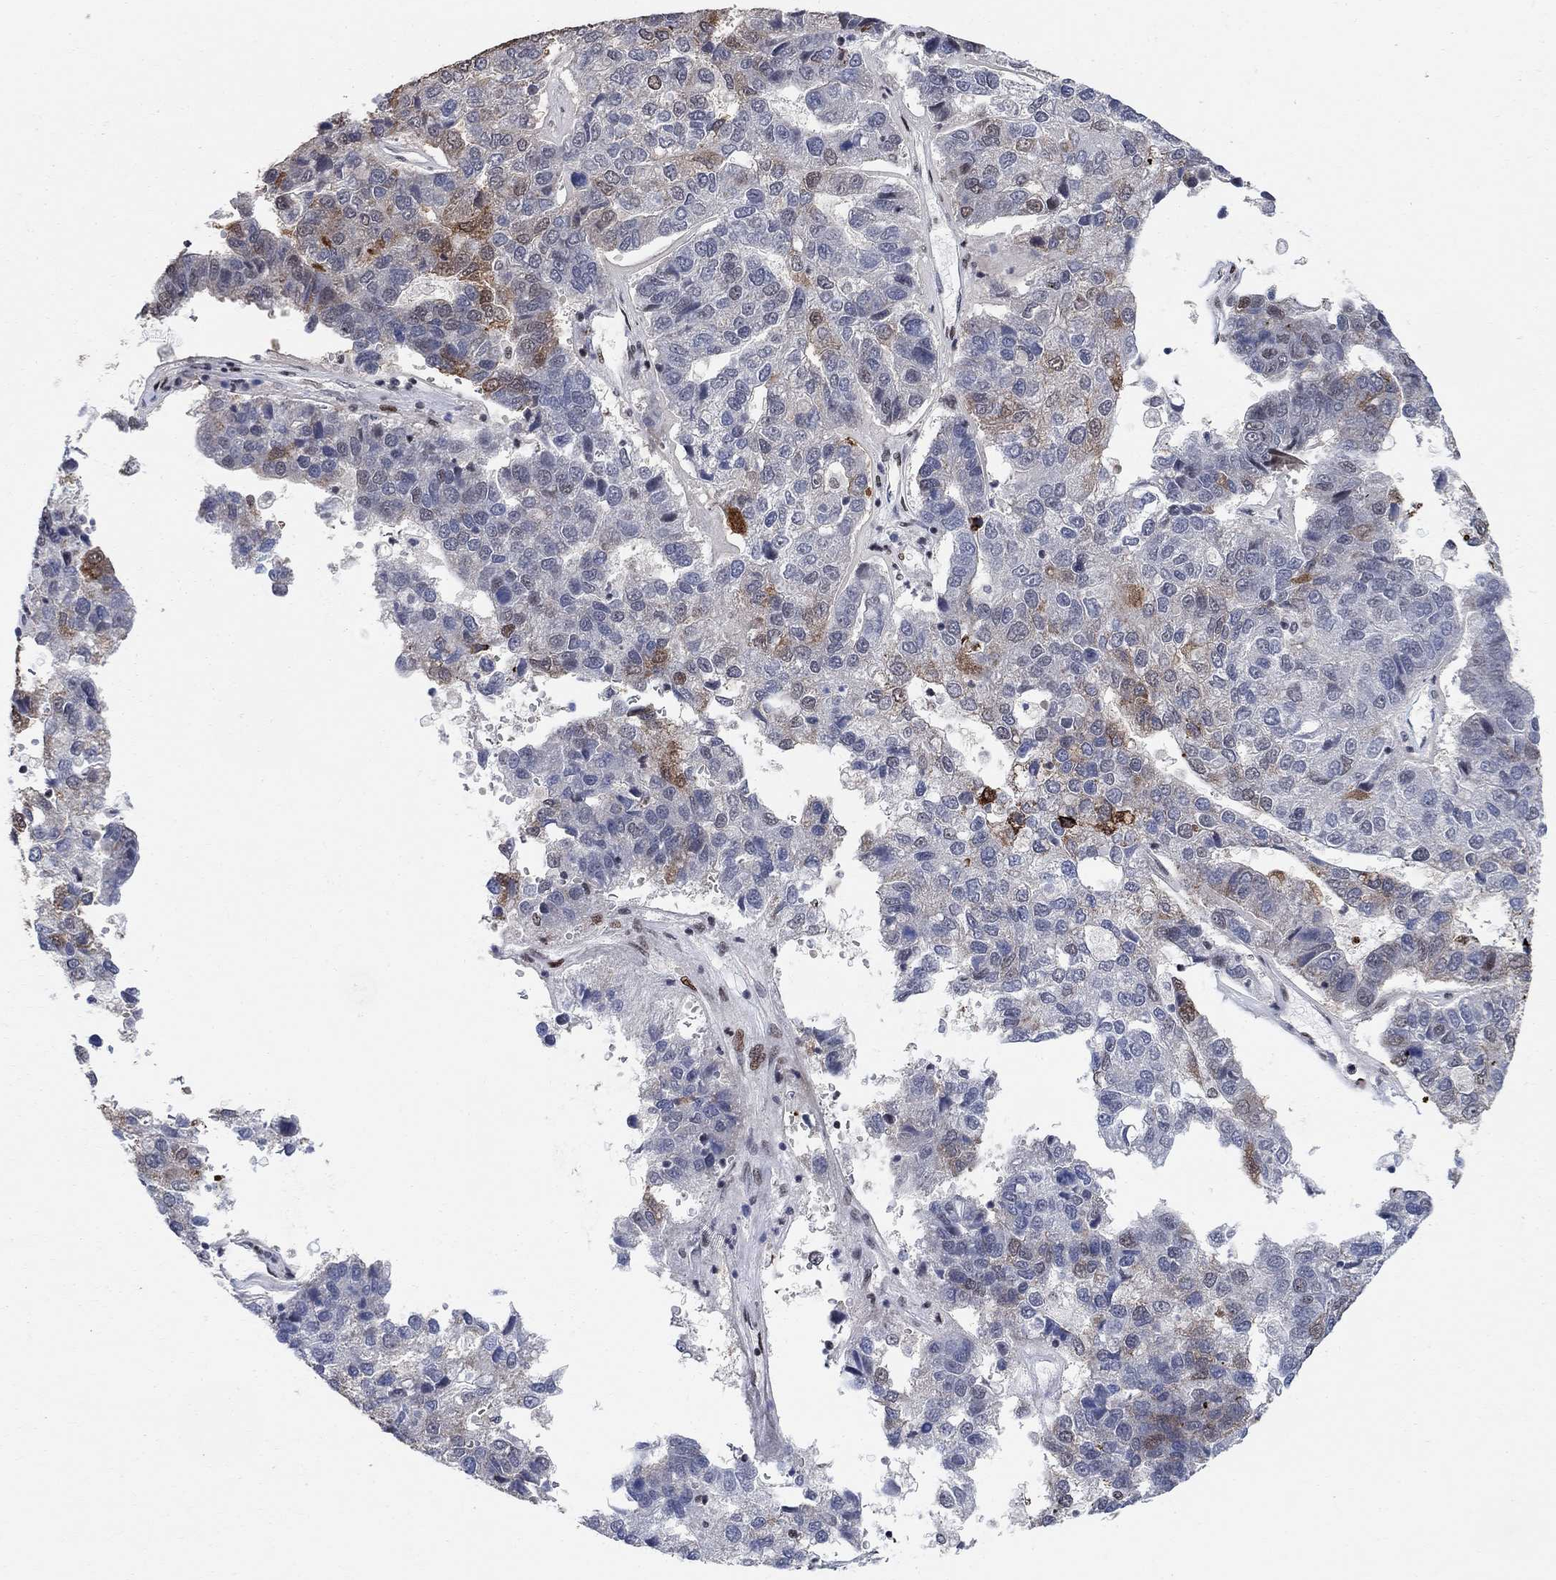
{"staining": {"intensity": "moderate", "quantity": "<25%", "location": "cytoplasmic/membranous"}, "tissue": "pancreatic cancer", "cell_type": "Tumor cells", "image_type": "cancer", "snomed": [{"axis": "morphology", "description": "Adenocarcinoma, NOS"}, {"axis": "topography", "description": "Pancreas"}], "caption": "Moderate cytoplasmic/membranous expression for a protein is appreciated in about <25% of tumor cells of pancreatic cancer using immunohistochemistry (IHC).", "gene": "E4F1", "patient": {"sex": "female", "age": 61}}